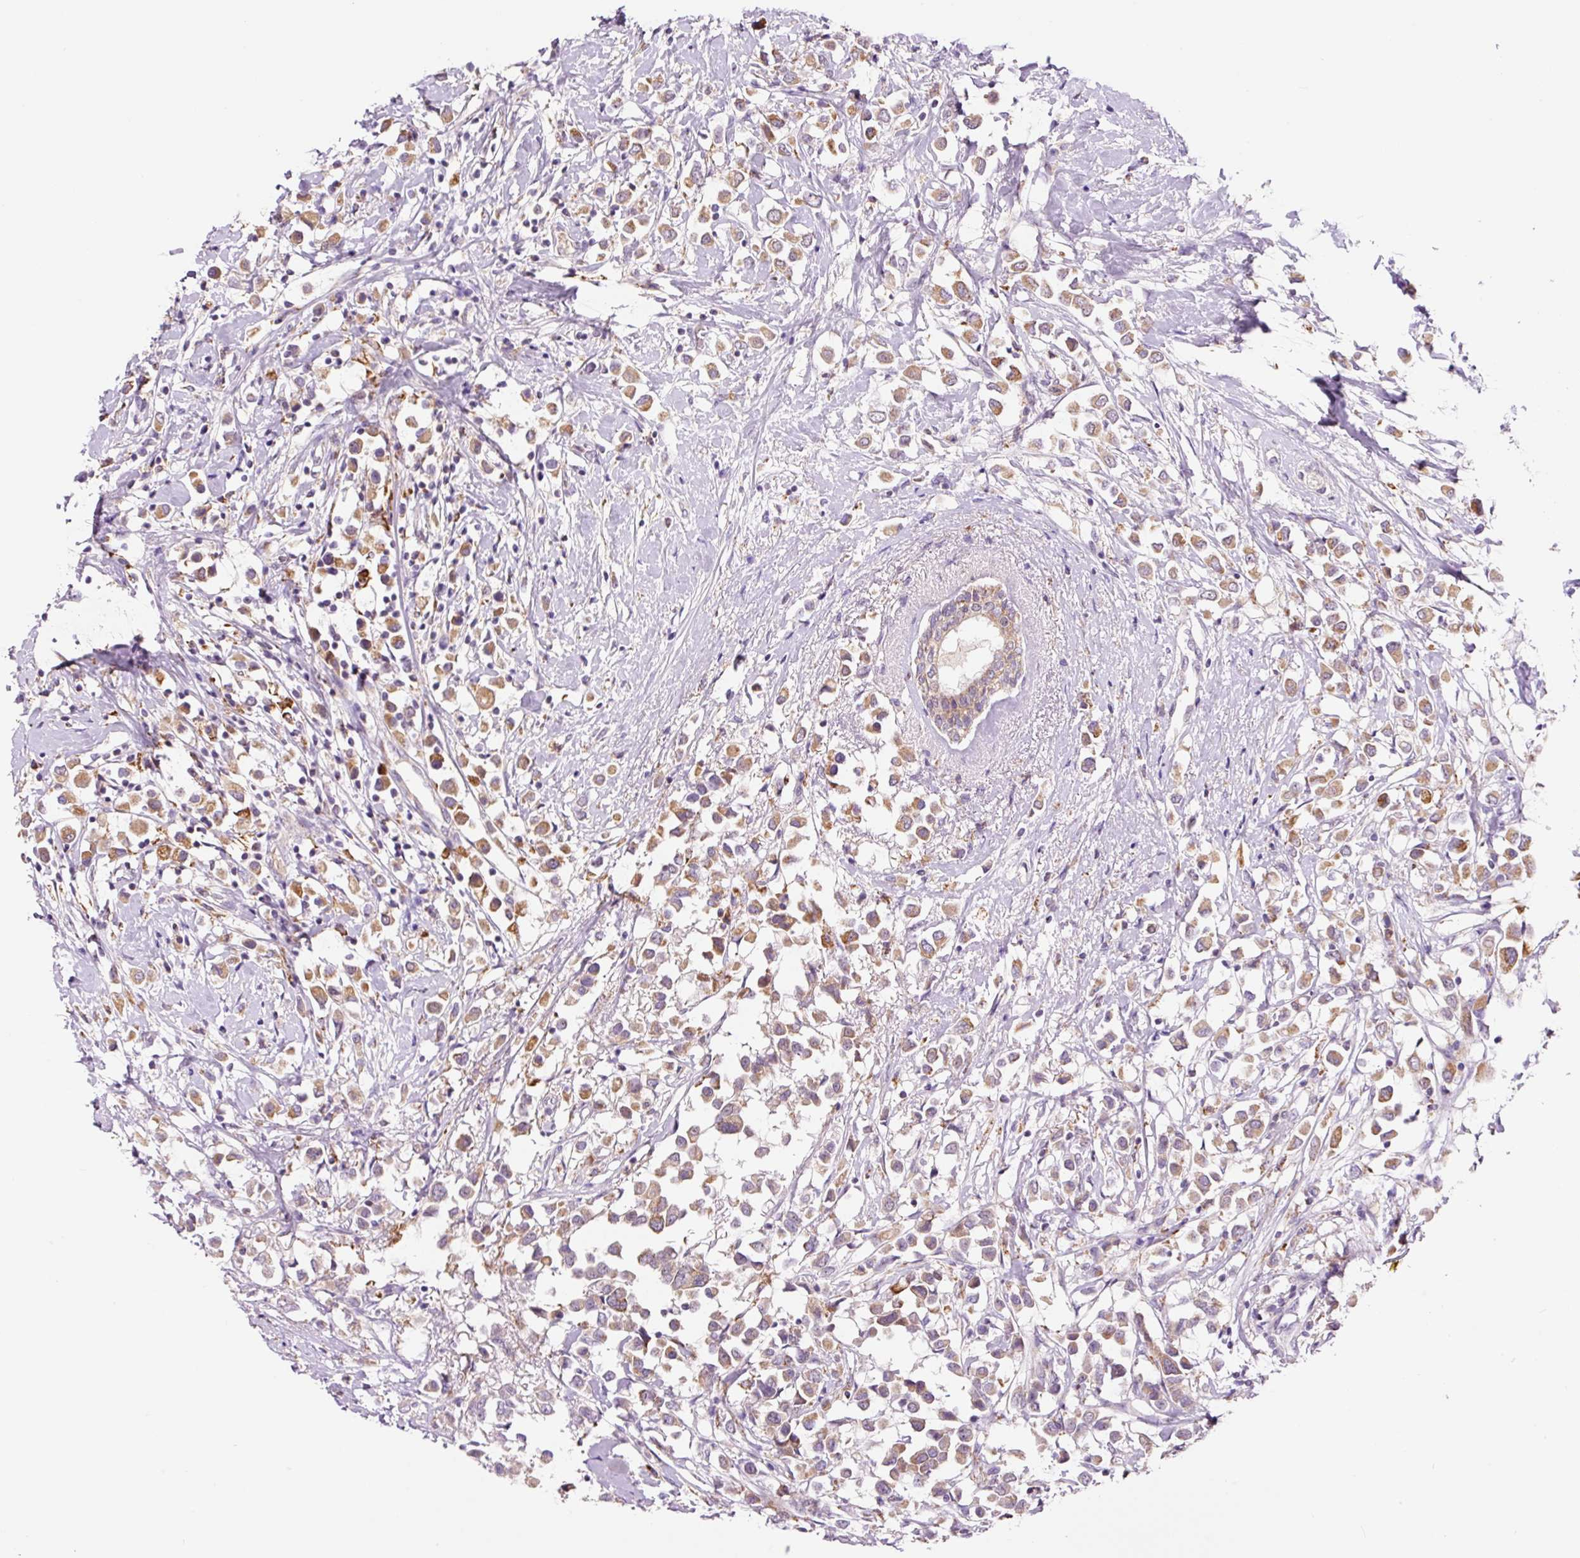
{"staining": {"intensity": "moderate", "quantity": ">75%", "location": "cytoplasmic/membranous"}, "tissue": "breast cancer", "cell_type": "Tumor cells", "image_type": "cancer", "snomed": [{"axis": "morphology", "description": "Duct carcinoma"}, {"axis": "topography", "description": "Breast"}], "caption": "Breast infiltrating ductal carcinoma stained for a protein (brown) demonstrates moderate cytoplasmic/membranous positive positivity in about >75% of tumor cells.", "gene": "PCK2", "patient": {"sex": "female", "age": 61}}